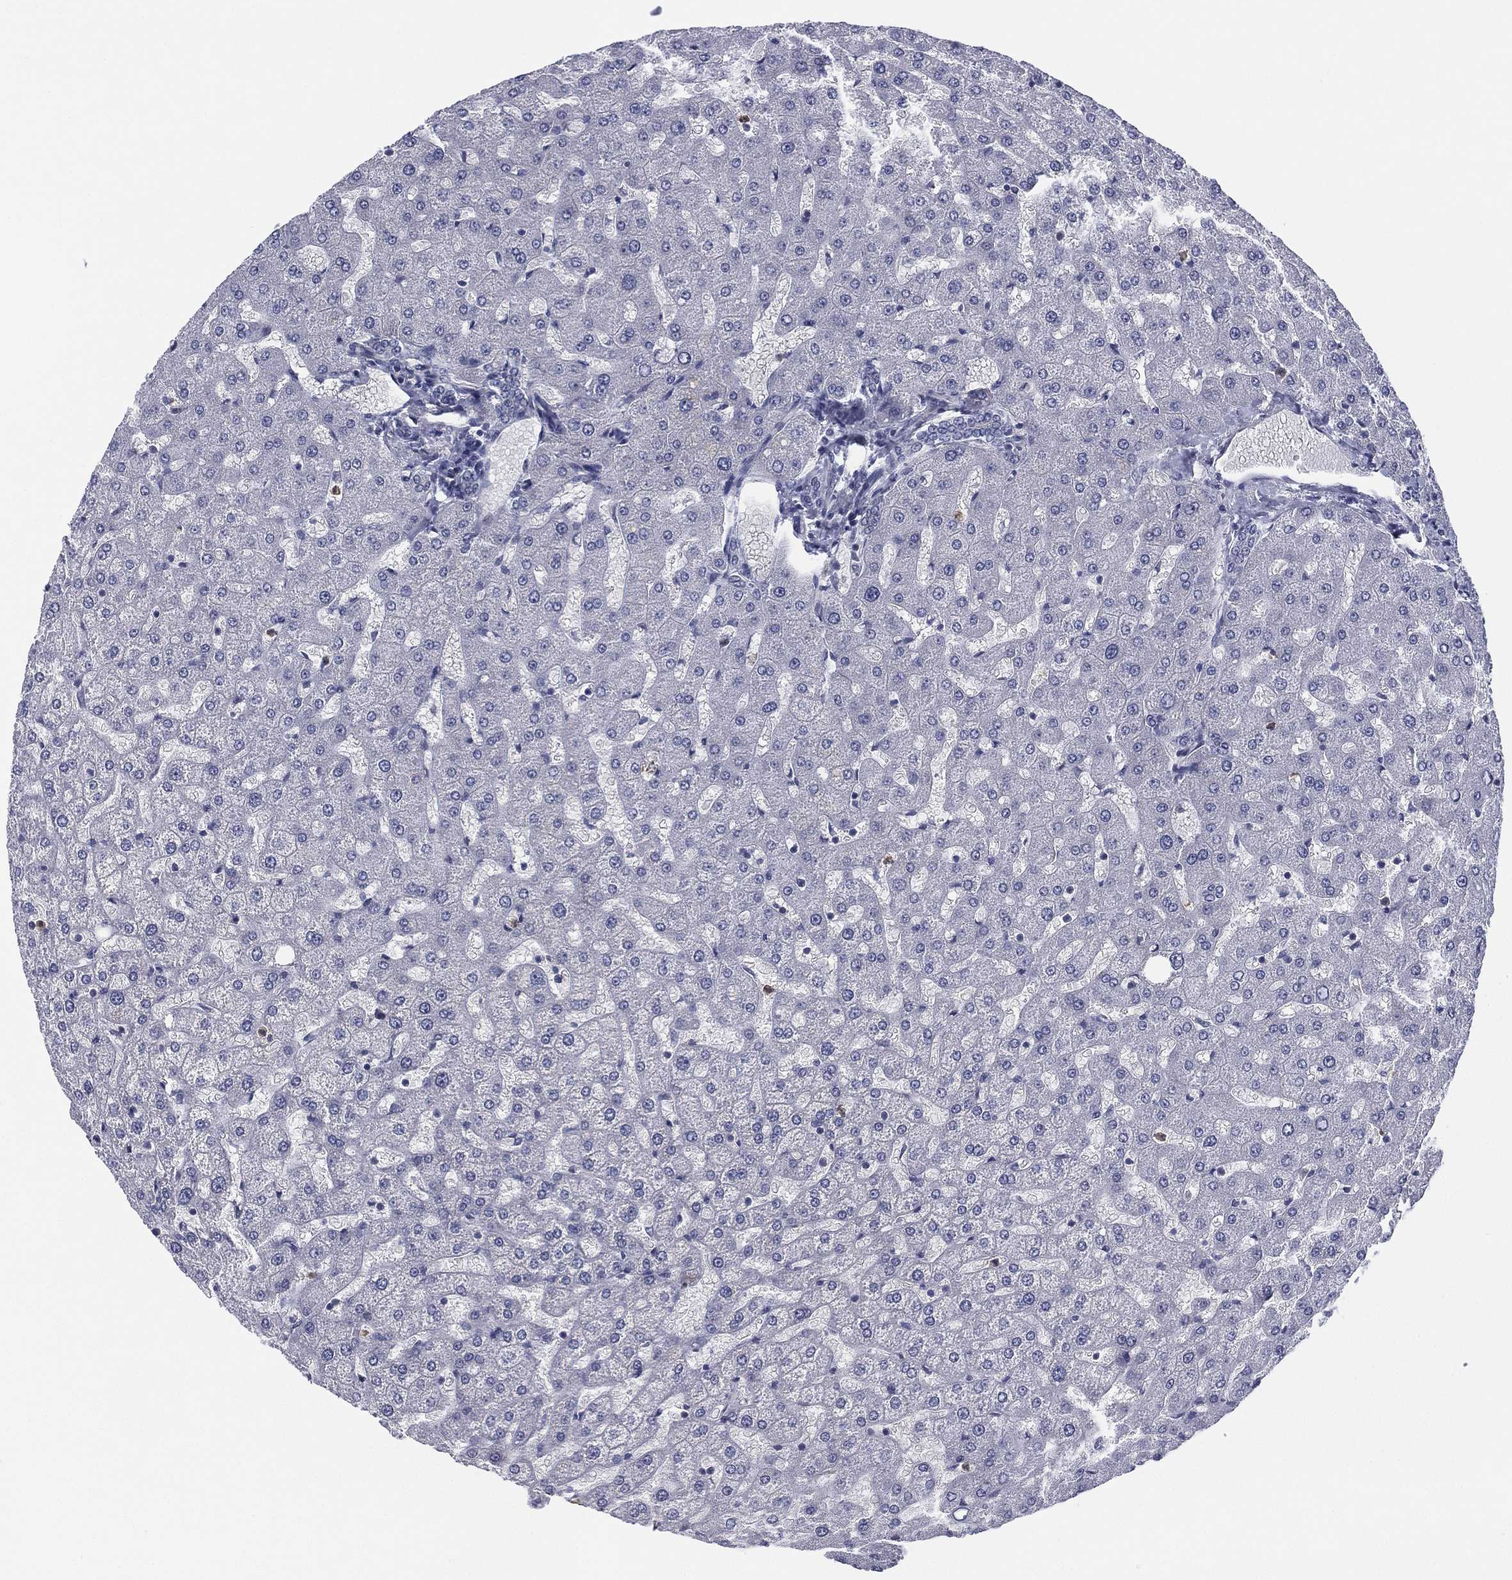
{"staining": {"intensity": "negative", "quantity": "none", "location": "none"}, "tissue": "liver", "cell_type": "Cholangiocytes", "image_type": "normal", "snomed": [{"axis": "morphology", "description": "Normal tissue, NOS"}, {"axis": "topography", "description": "Liver"}], "caption": "Liver was stained to show a protein in brown. There is no significant positivity in cholangiocytes. (Brightfield microscopy of DAB (3,3'-diaminobenzidine) immunohistochemistry at high magnification).", "gene": "ZNF711", "patient": {"sex": "female", "age": 50}}